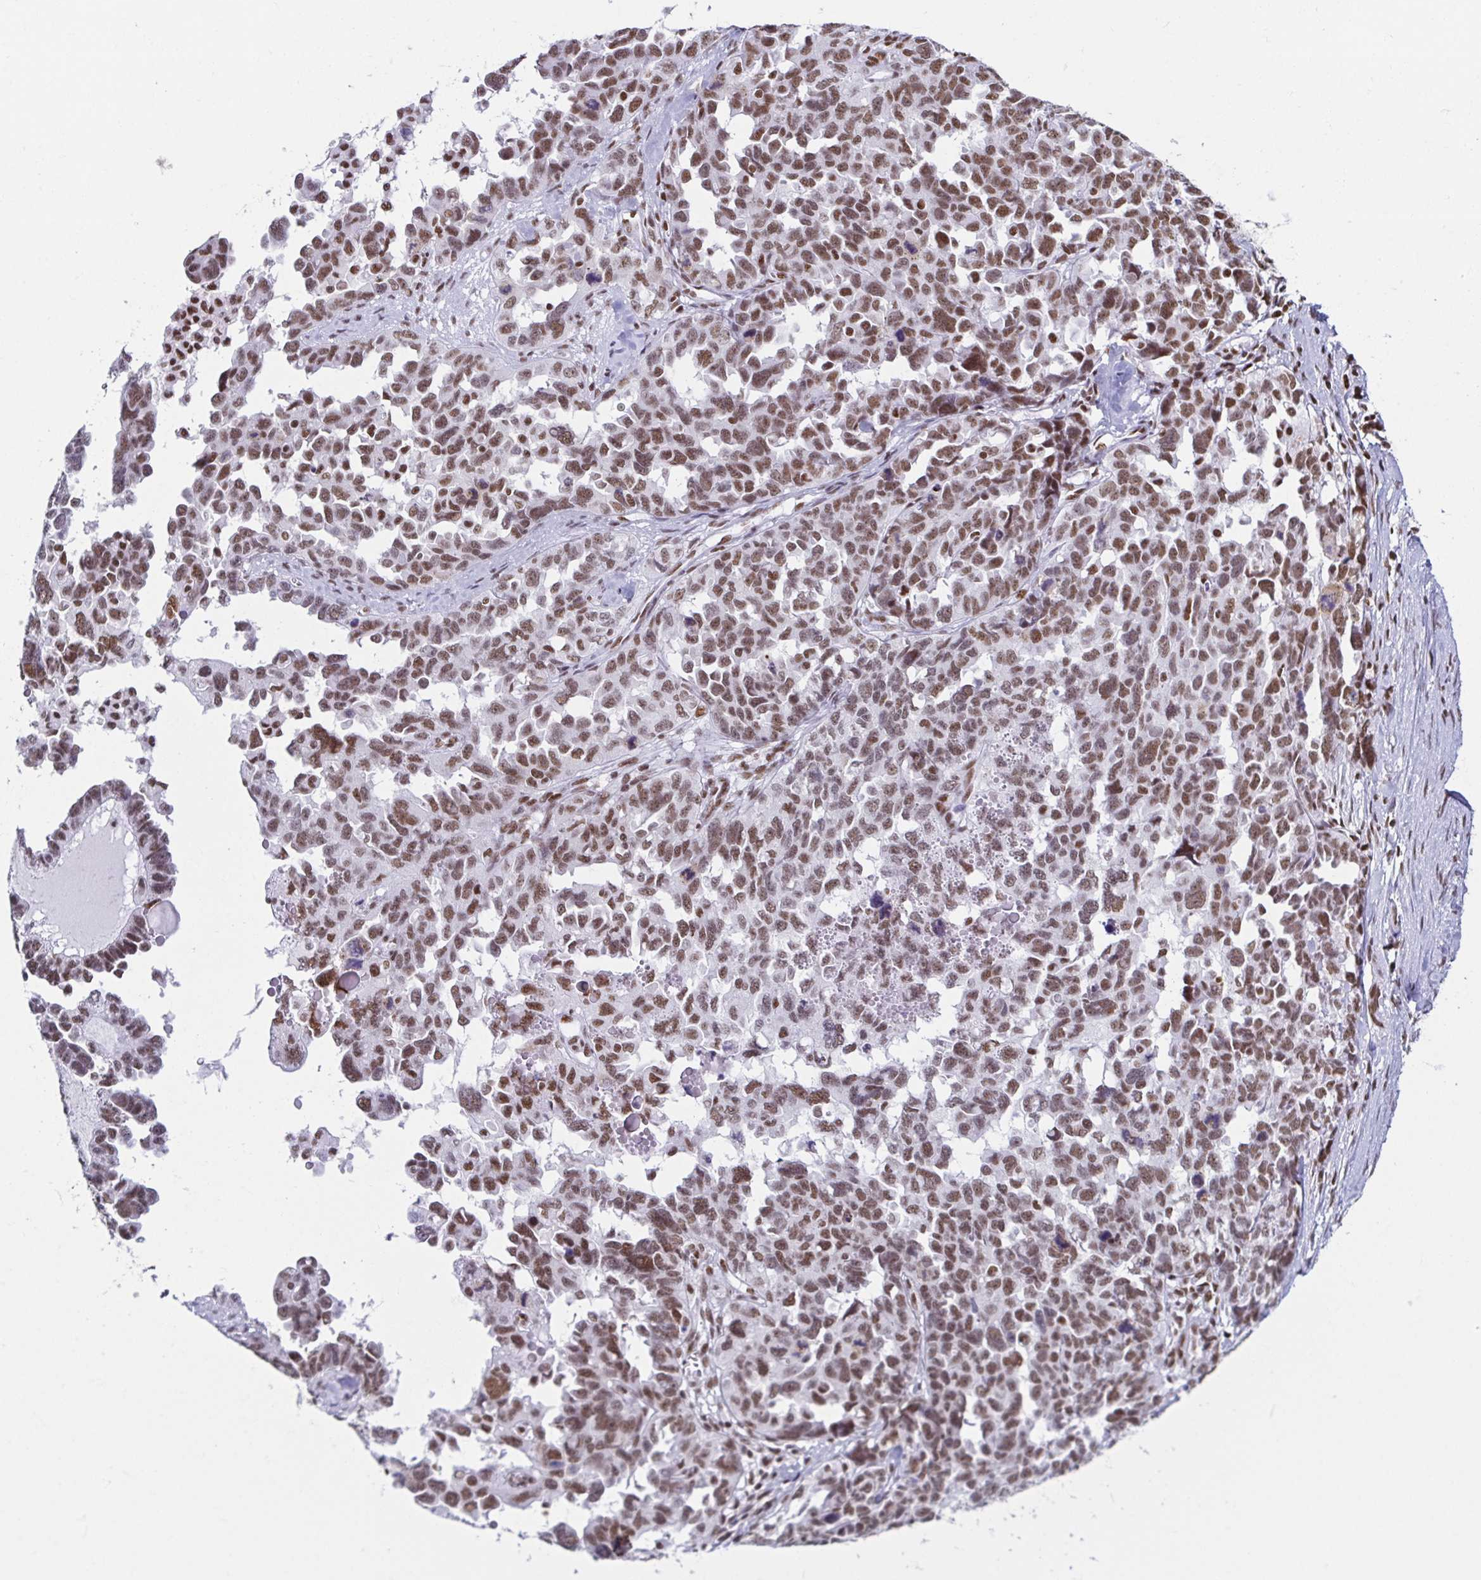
{"staining": {"intensity": "weak", "quantity": ">75%", "location": "nuclear"}, "tissue": "ovarian cancer", "cell_type": "Tumor cells", "image_type": "cancer", "snomed": [{"axis": "morphology", "description": "Cystadenocarcinoma, serous, NOS"}, {"axis": "topography", "description": "Ovary"}], "caption": "A brown stain shows weak nuclear staining of a protein in serous cystadenocarcinoma (ovarian) tumor cells.", "gene": "EWSR1", "patient": {"sex": "female", "age": 69}}